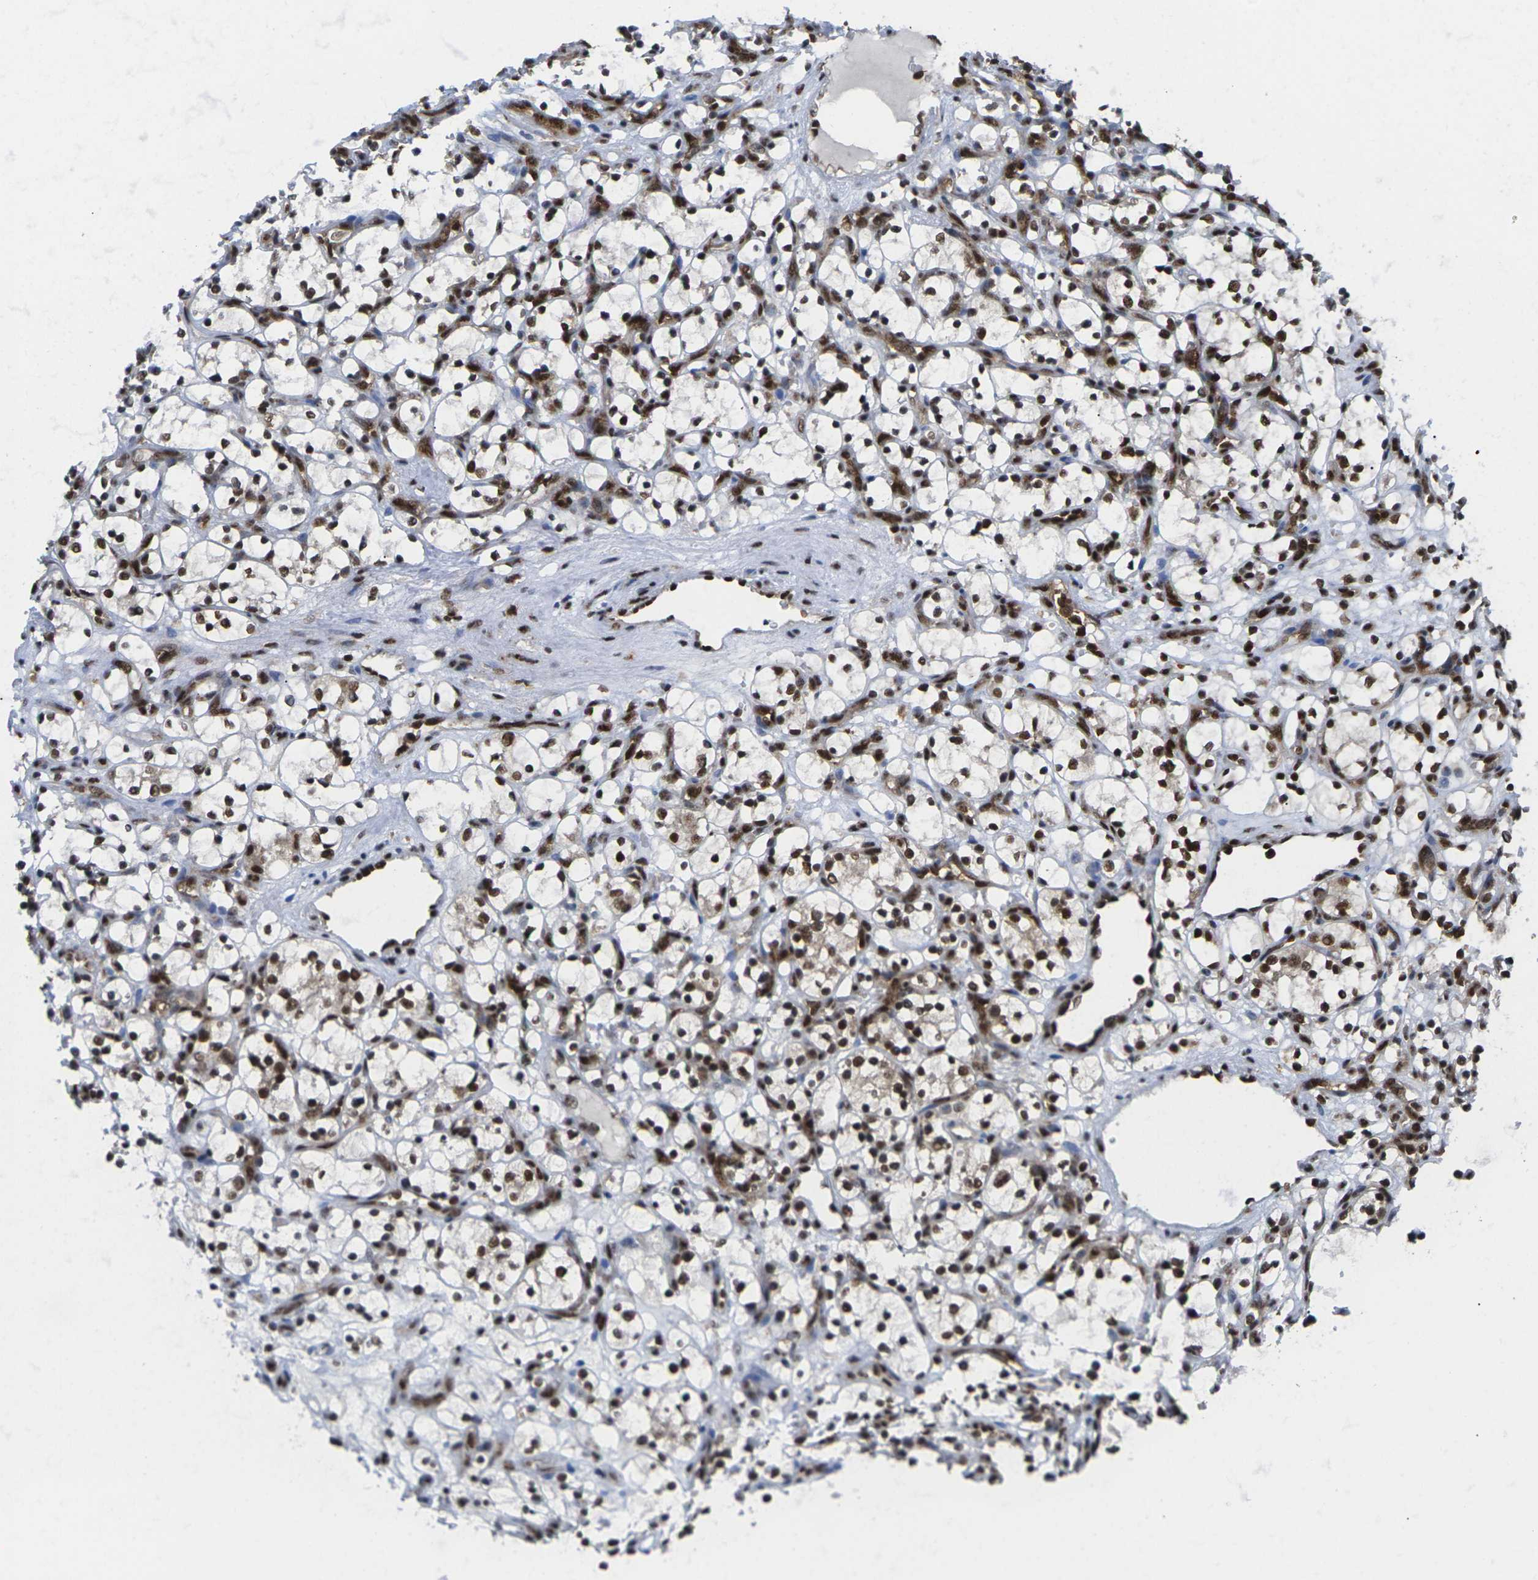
{"staining": {"intensity": "strong", "quantity": ">75%", "location": "nuclear"}, "tissue": "renal cancer", "cell_type": "Tumor cells", "image_type": "cancer", "snomed": [{"axis": "morphology", "description": "Adenocarcinoma, NOS"}, {"axis": "topography", "description": "Kidney"}], "caption": "Adenocarcinoma (renal) stained for a protein (brown) demonstrates strong nuclear positive positivity in approximately >75% of tumor cells.", "gene": "MAGOH", "patient": {"sex": "female", "age": 69}}